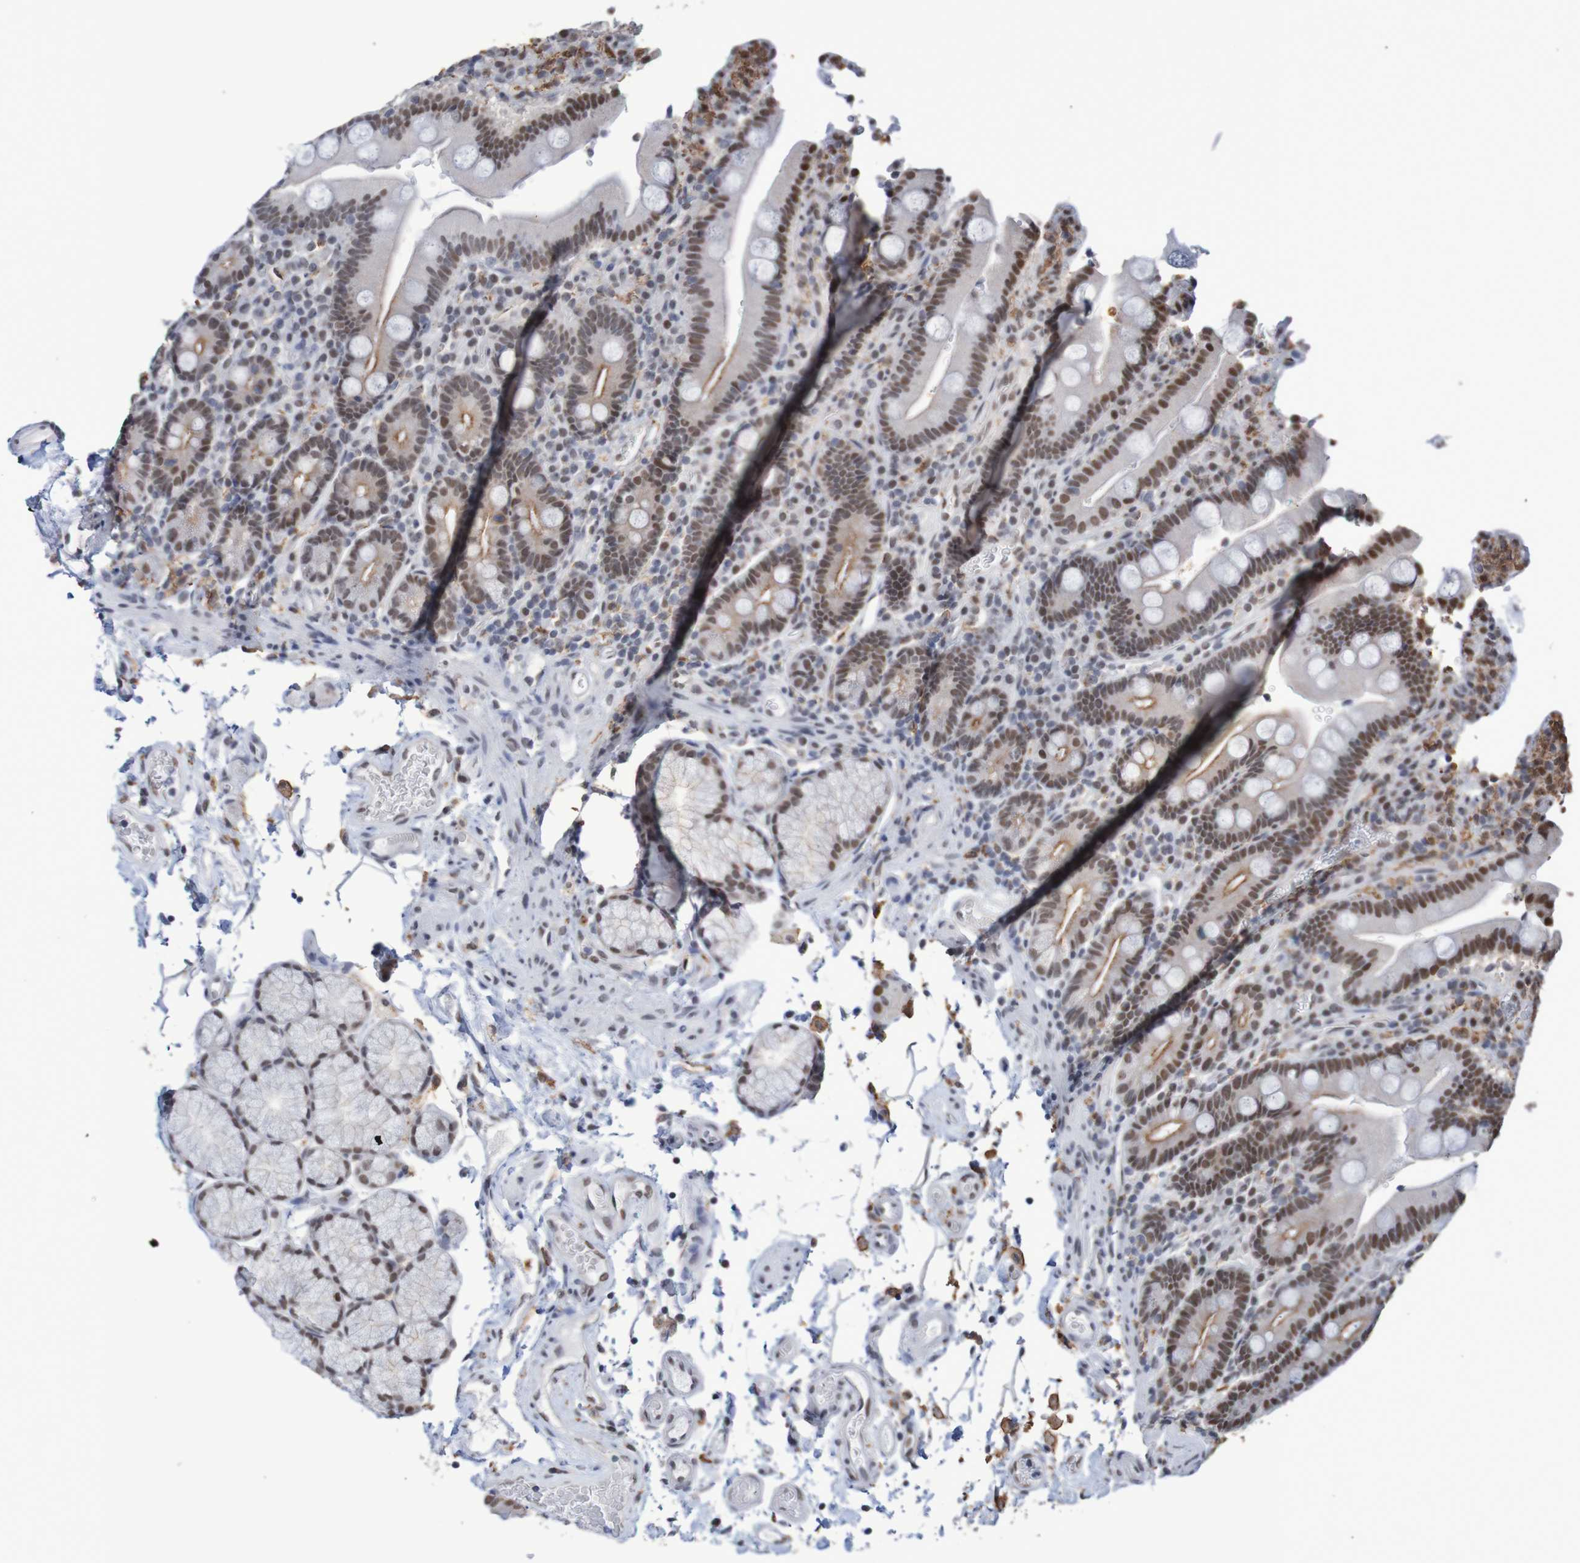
{"staining": {"intensity": "strong", "quantity": ">75%", "location": "nuclear"}, "tissue": "duodenum", "cell_type": "Glandular cells", "image_type": "normal", "snomed": [{"axis": "morphology", "description": "Normal tissue, NOS"}, {"axis": "topography", "description": "Small intestine, NOS"}], "caption": "A histopathology image of human duodenum stained for a protein shows strong nuclear brown staining in glandular cells.", "gene": "MRTFB", "patient": {"sex": "female", "age": 71}}